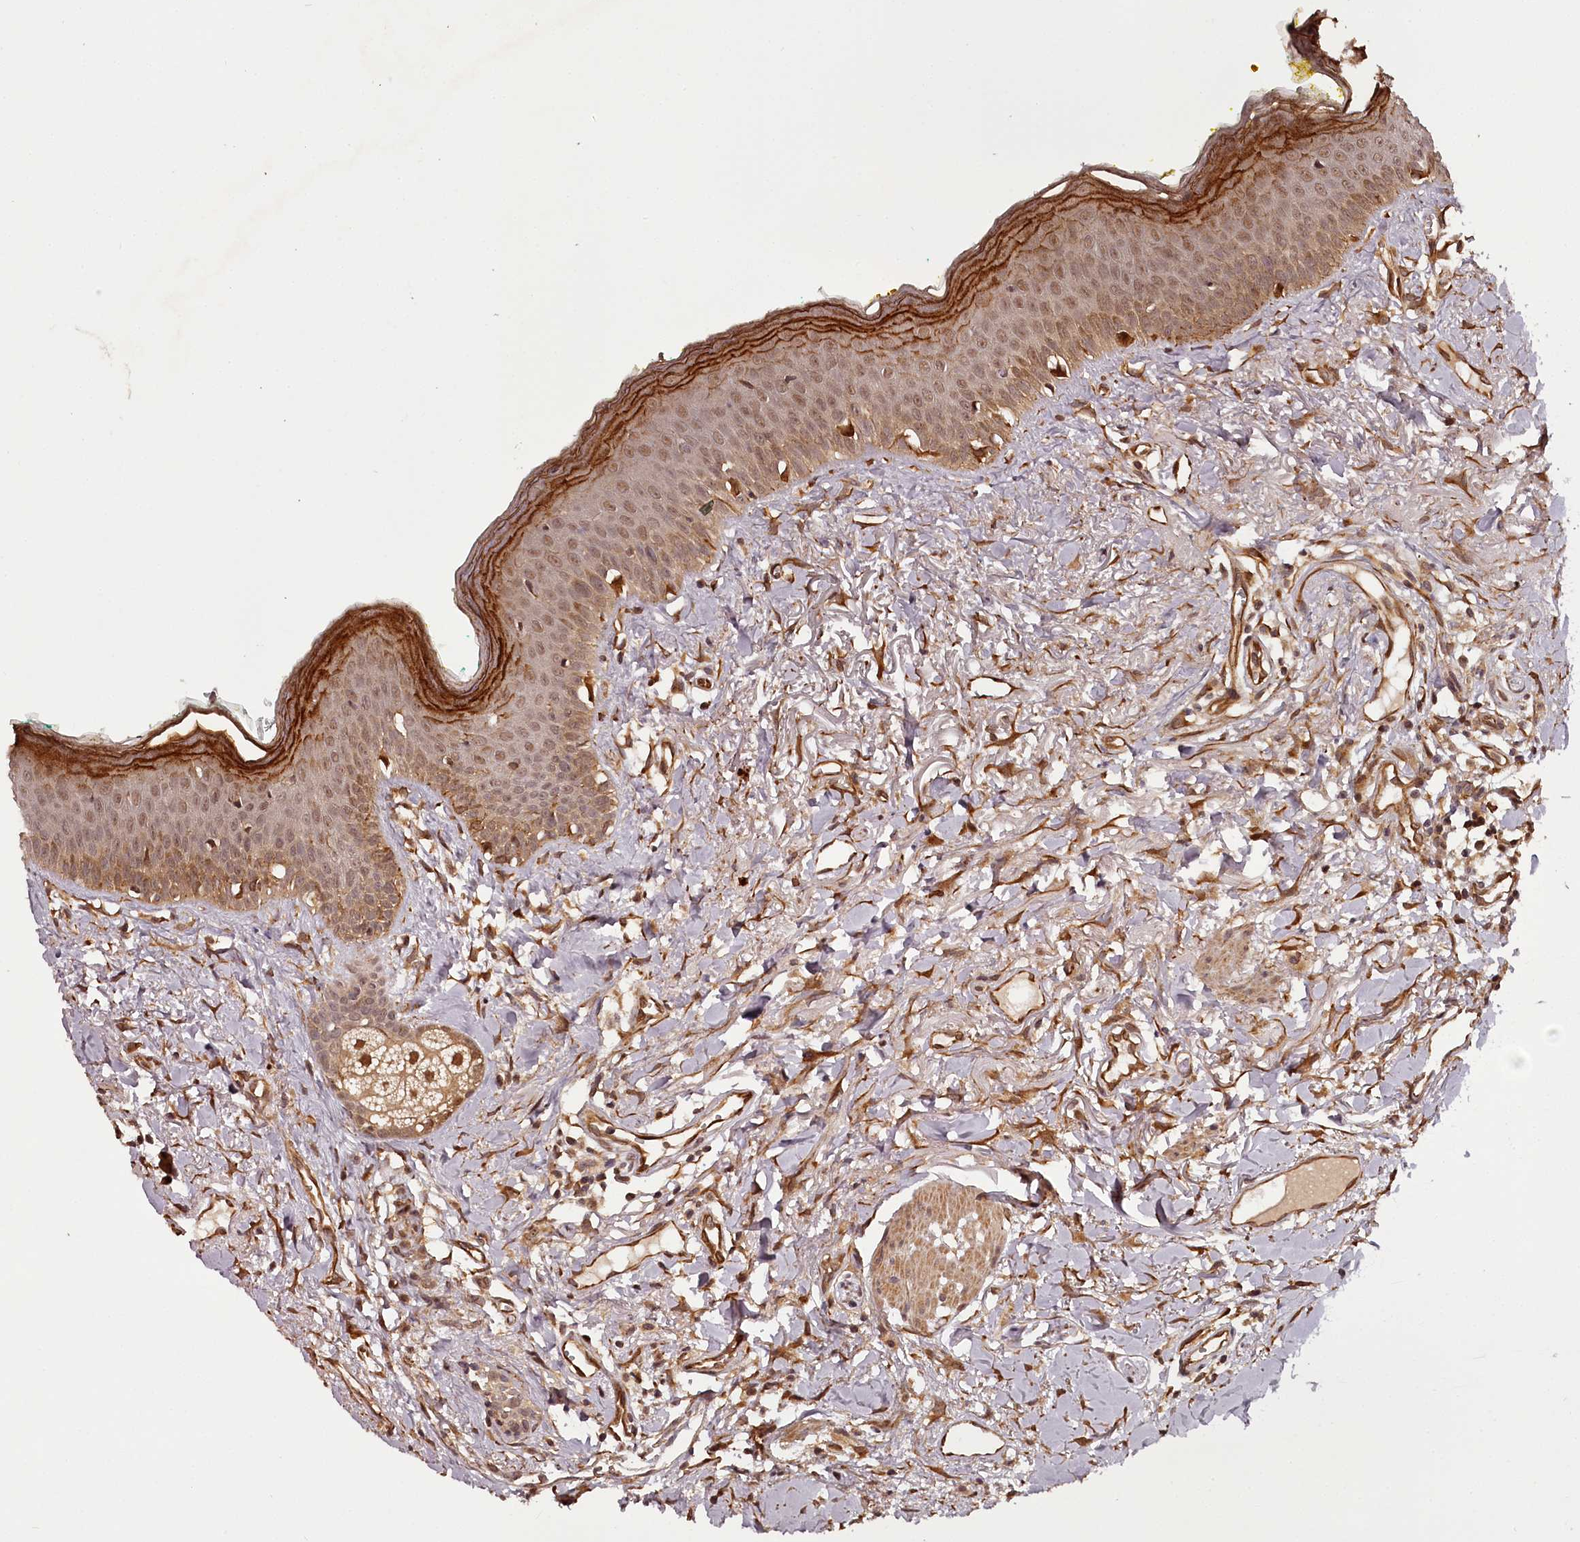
{"staining": {"intensity": "strong", "quantity": "25%-75%", "location": "cytoplasmic/membranous,nuclear"}, "tissue": "oral mucosa", "cell_type": "Squamous epithelial cells", "image_type": "normal", "snomed": [{"axis": "morphology", "description": "Normal tissue, NOS"}, {"axis": "topography", "description": "Oral tissue"}], "caption": "An immunohistochemistry (IHC) image of benign tissue is shown. Protein staining in brown highlights strong cytoplasmic/membranous,nuclear positivity in oral mucosa within squamous epithelial cells. (IHC, brightfield microscopy, high magnification).", "gene": "MAML3", "patient": {"sex": "female", "age": 70}}